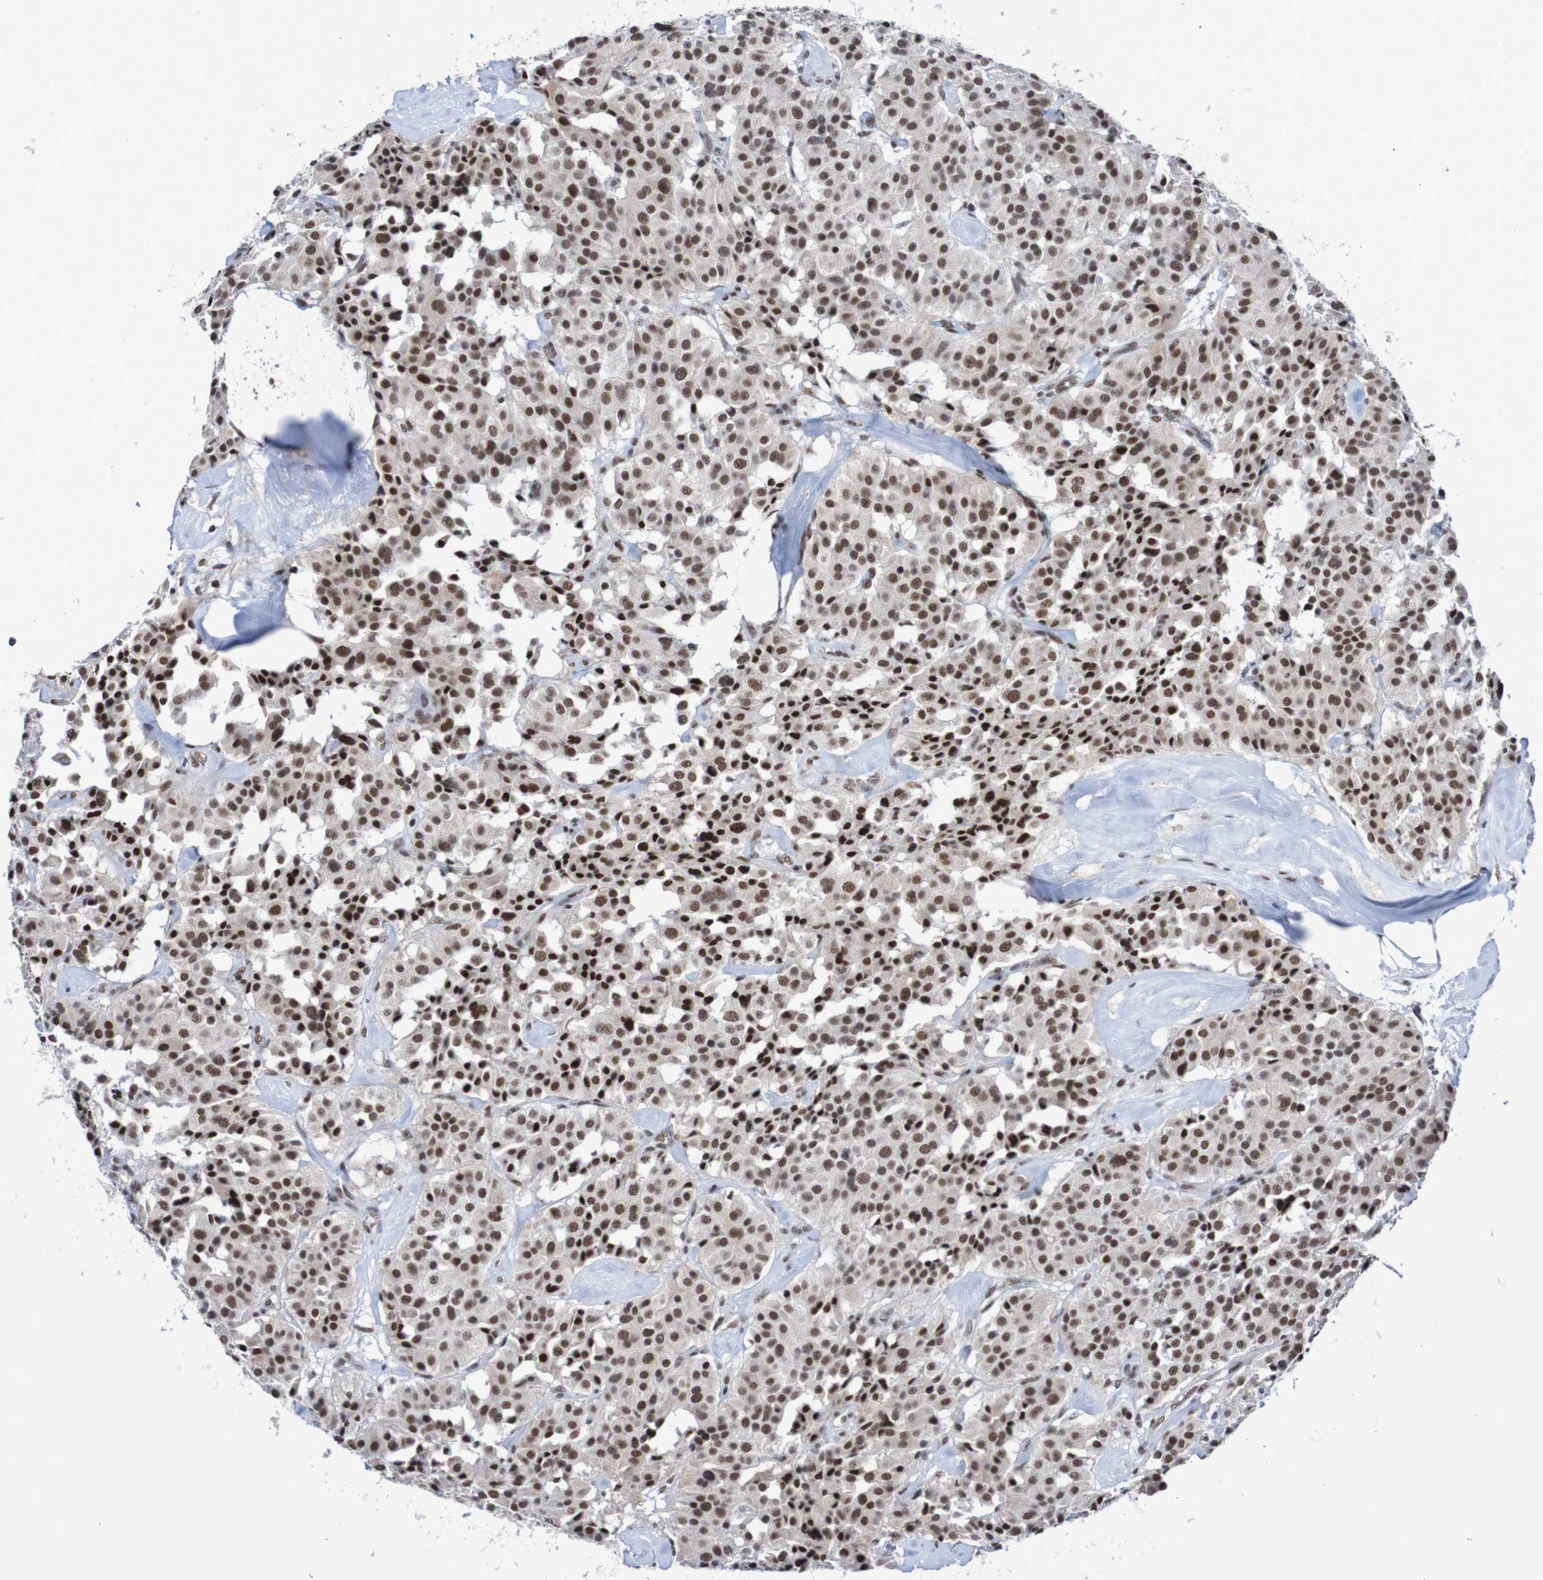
{"staining": {"intensity": "strong", "quantity": ">75%", "location": "nuclear"}, "tissue": "carcinoid", "cell_type": "Tumor cells", "image_type": "cancer", "snomed": [{"axis": "morphology", "description": "Carcinoid, malignant, NOS"}, {"axis": "topography", "description": "Lung"}], "caption": "This photomicrograph reveals immunohistochemistry staining of malignant carcinoid, with high strong nuclear positivity in approximately >75% of tumor cells.", "gene": "CDC5L", "patient": {"sex": "male", "age": 30}}